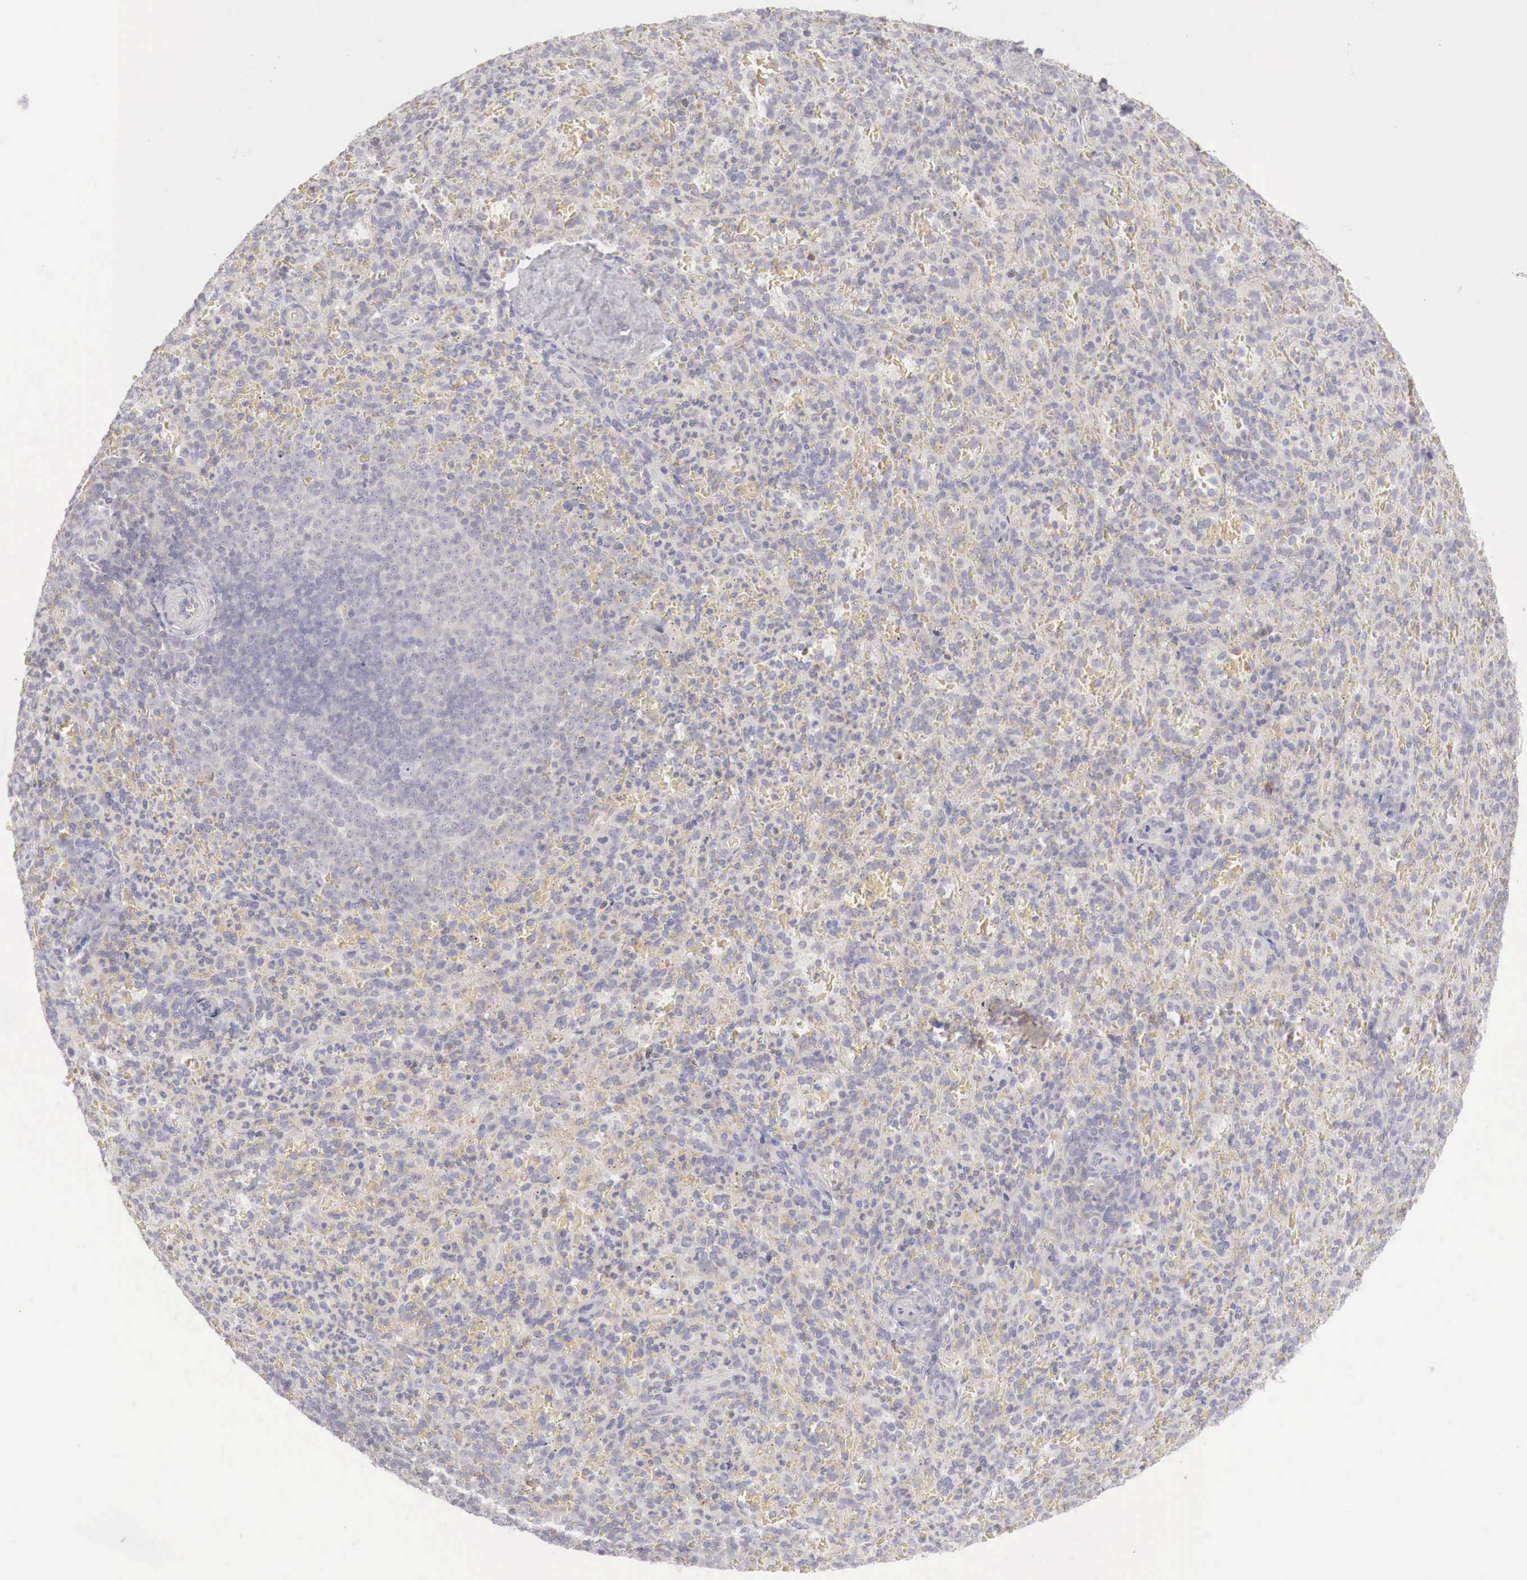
{"staining": {"intensity": "negative", "quantity": "none", "location": "none"}, "tissue": "spleen", "cell_type": "Cells in red pulp", "image_type": "normal", "snomed": [{"axis": "morphology", "description": "Normal tissue, NOS"}, {"axis": "topography", "description": "Spleen"}], "caption": "The micrograph displays no significant positivity in cells in red pulp of spleen.", "gene": "GATA1", "patient": {"sex": "female", "age": 21}}